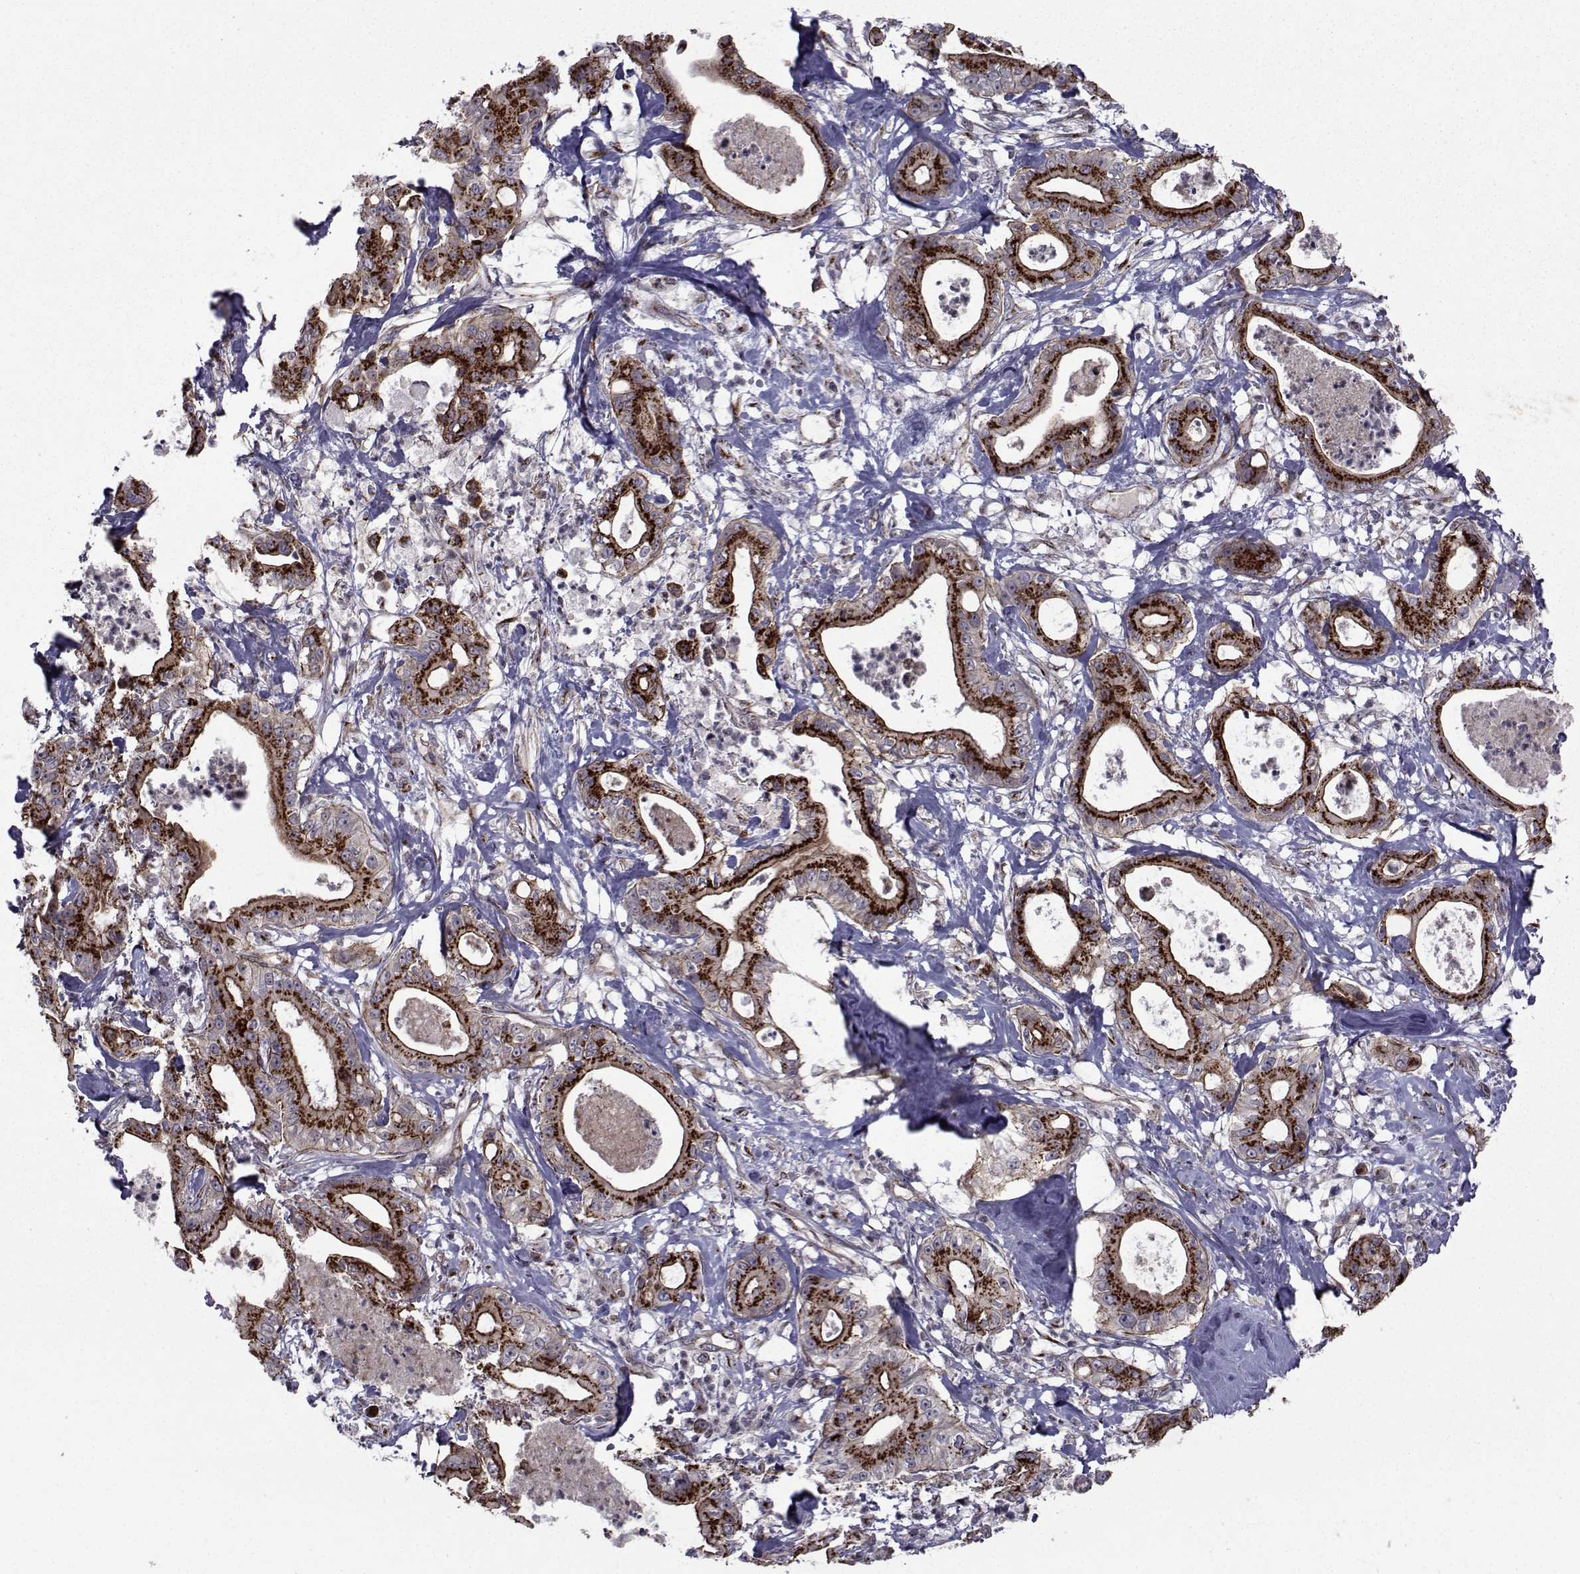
{"staining": {"intensity": "strong", "quantity": "25%-75%", "location": "cytoplasmic/membranous"}, "tissue": "pancreatic cancer", "cell_type": "Tumor cells", "image_type": "cancer", "snomed": [{"axis": "morphology", "description": "Adenocarcinoma, NOS"}, {"axis": "topography", "description": "Pancreas"}], "caption": "Brown immunohistochemical staining in human pancreatic cancer (adenocarcinoma) demonstrates strong cytoplasmic/membranous expression in approximately 25%-75% of tumor cells. (IHC, brightfield microscopy, high magnification).", "gene": "ATP6V1C2", "patient": {"sex": "male", "age": 71}}